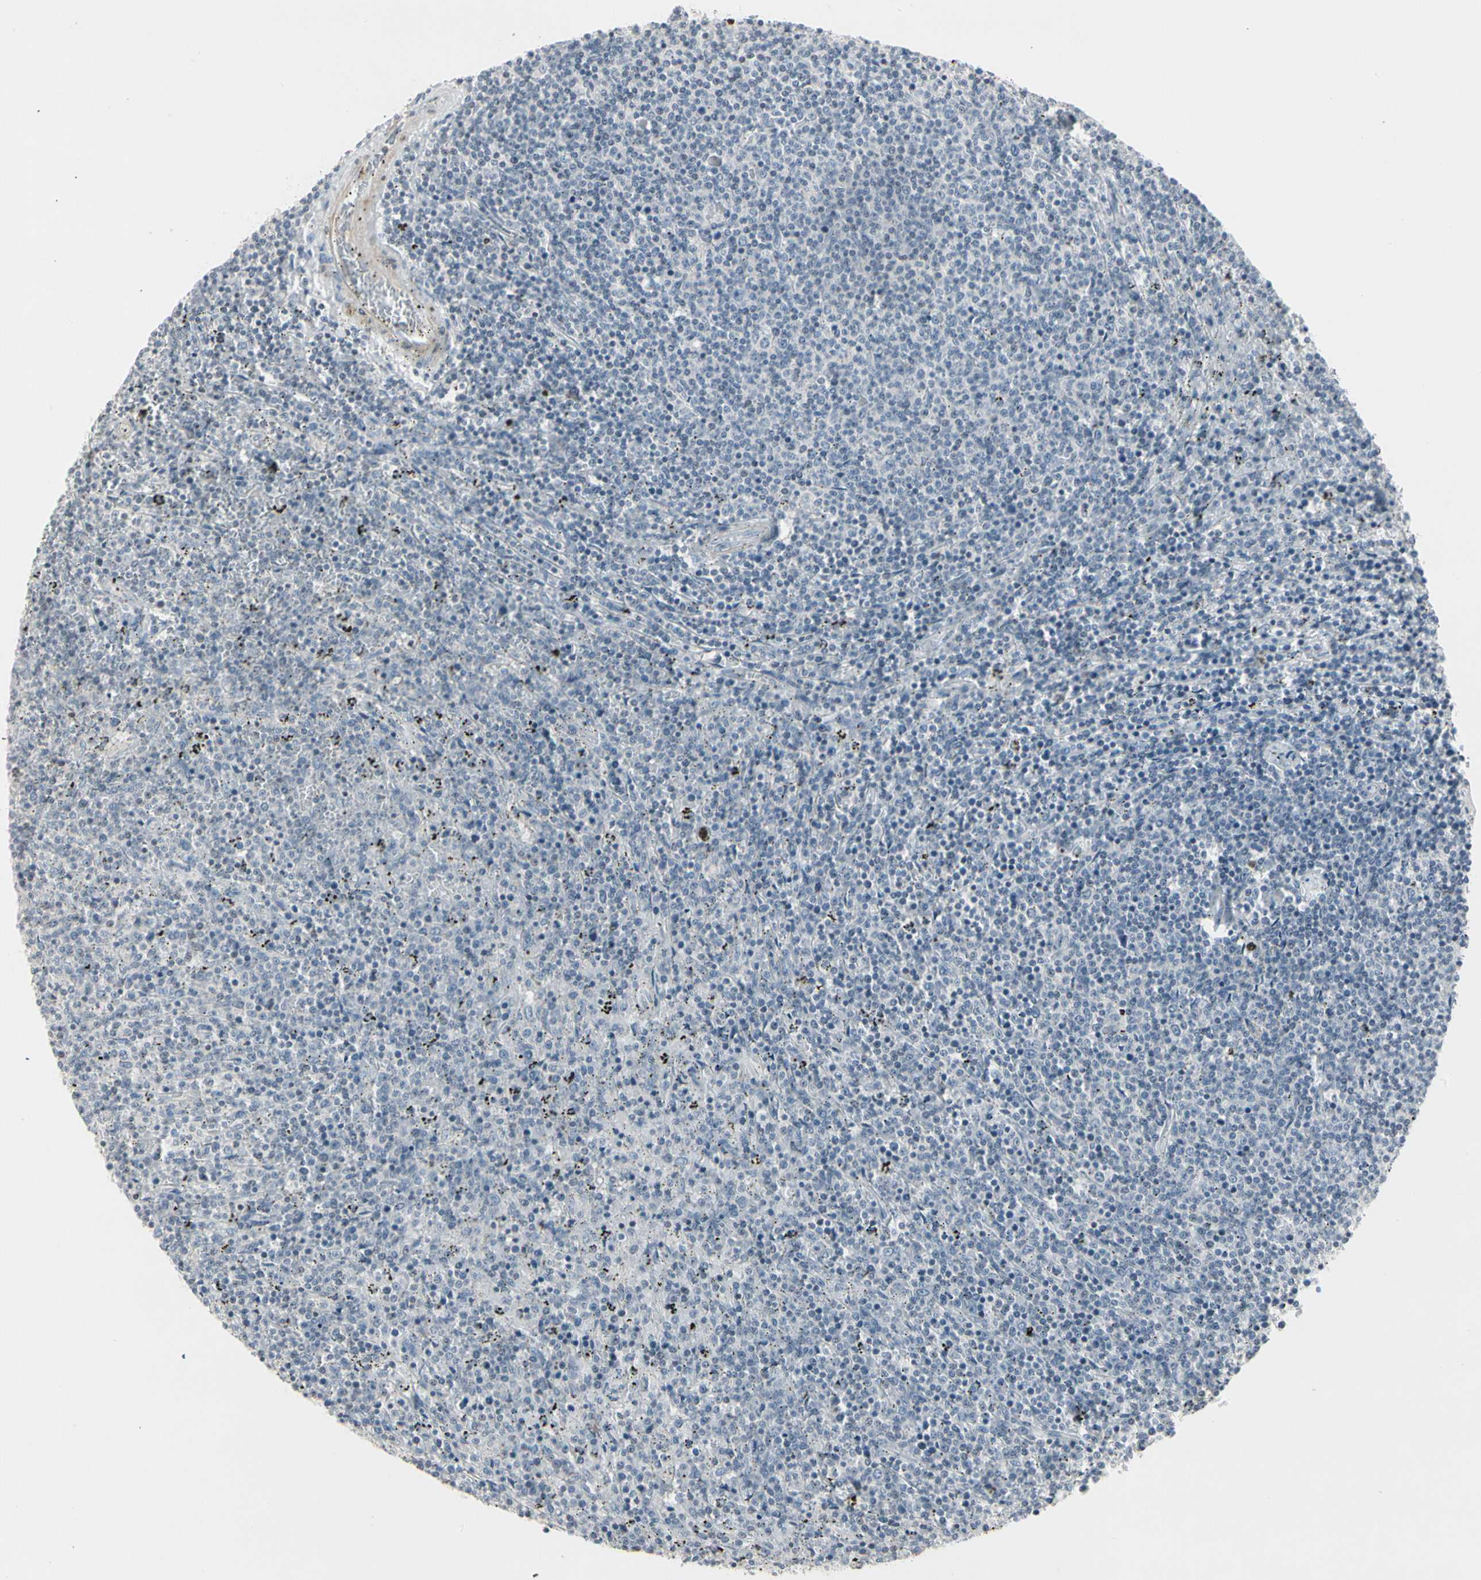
{"staining": {"intensity": "negative", "quantity": "none", "location": "none"}, "tissue": "lymphoma", "cell_type": "Tumor cells", "image_type": "cancer", "snomed": [{"axis": "morphology", "description": "Malignant lymphoma, non-Hodgkin's type, Low grade"}, {"axis": "topography", "description": "Spleen"}], "caption": "The immunohistochemistry micrograph has no significant positivity in tumor cells of lymphoma tissue.", "gene": "DMPK", "patient": {"sex": "female", "age": 50}}